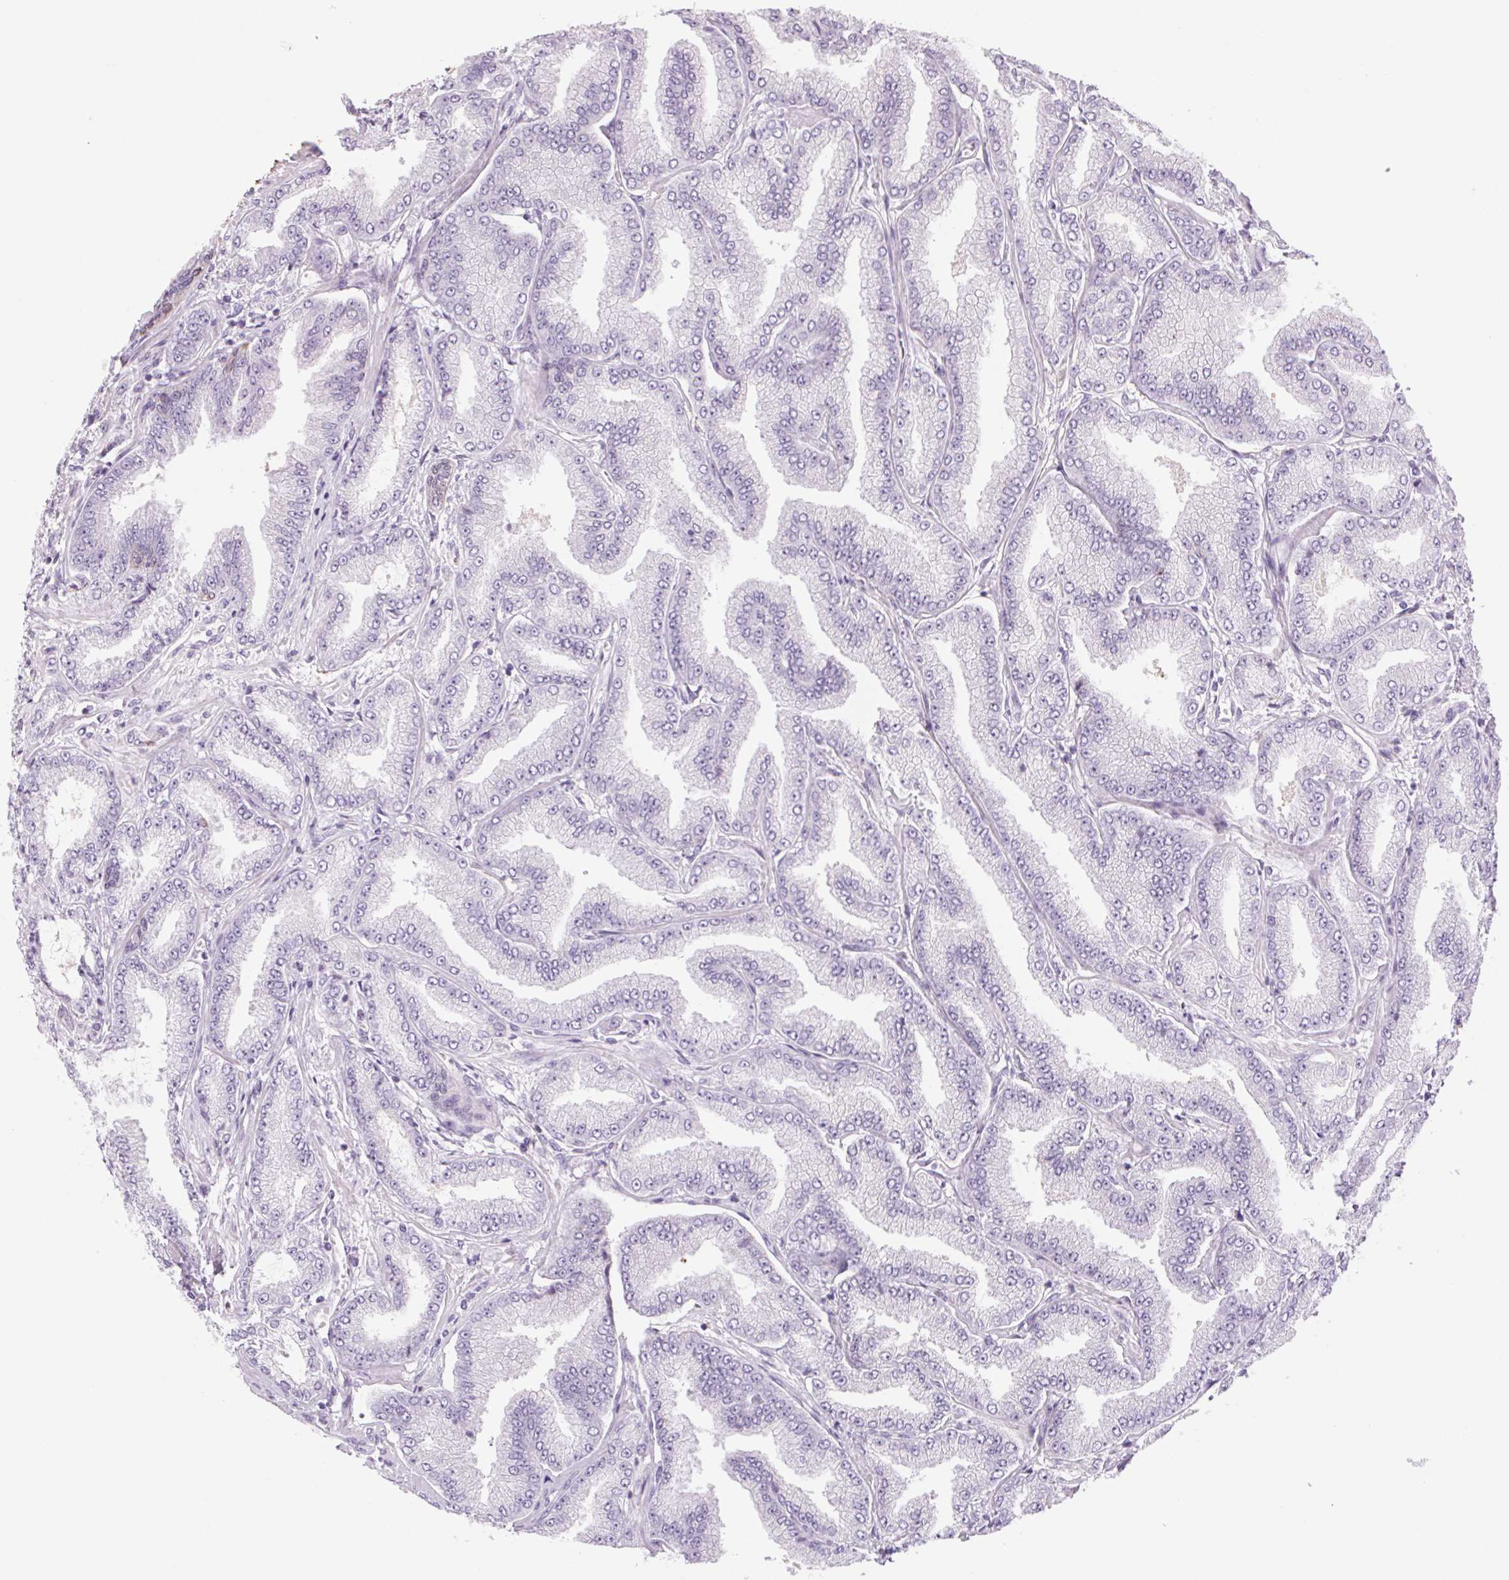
{"staining": {"intensity": "negative", "quantity": "none", "location": "none"}, "tissue": "prostate cancer", "cell_type": "Tumor cells", "image_type": "cancer", "snomed": [{"axis": "morphology", "description": "Adenocarcinoma, Low grade"}, {"axis": "topography", "description": "Prostate"}], "caption": "The histopathology image displays no significant staining in tumor cells of low-grade adenocarcinoma (prostate).", "gene": "KRT1", "patient": {"sex": "male", "age": 55}}